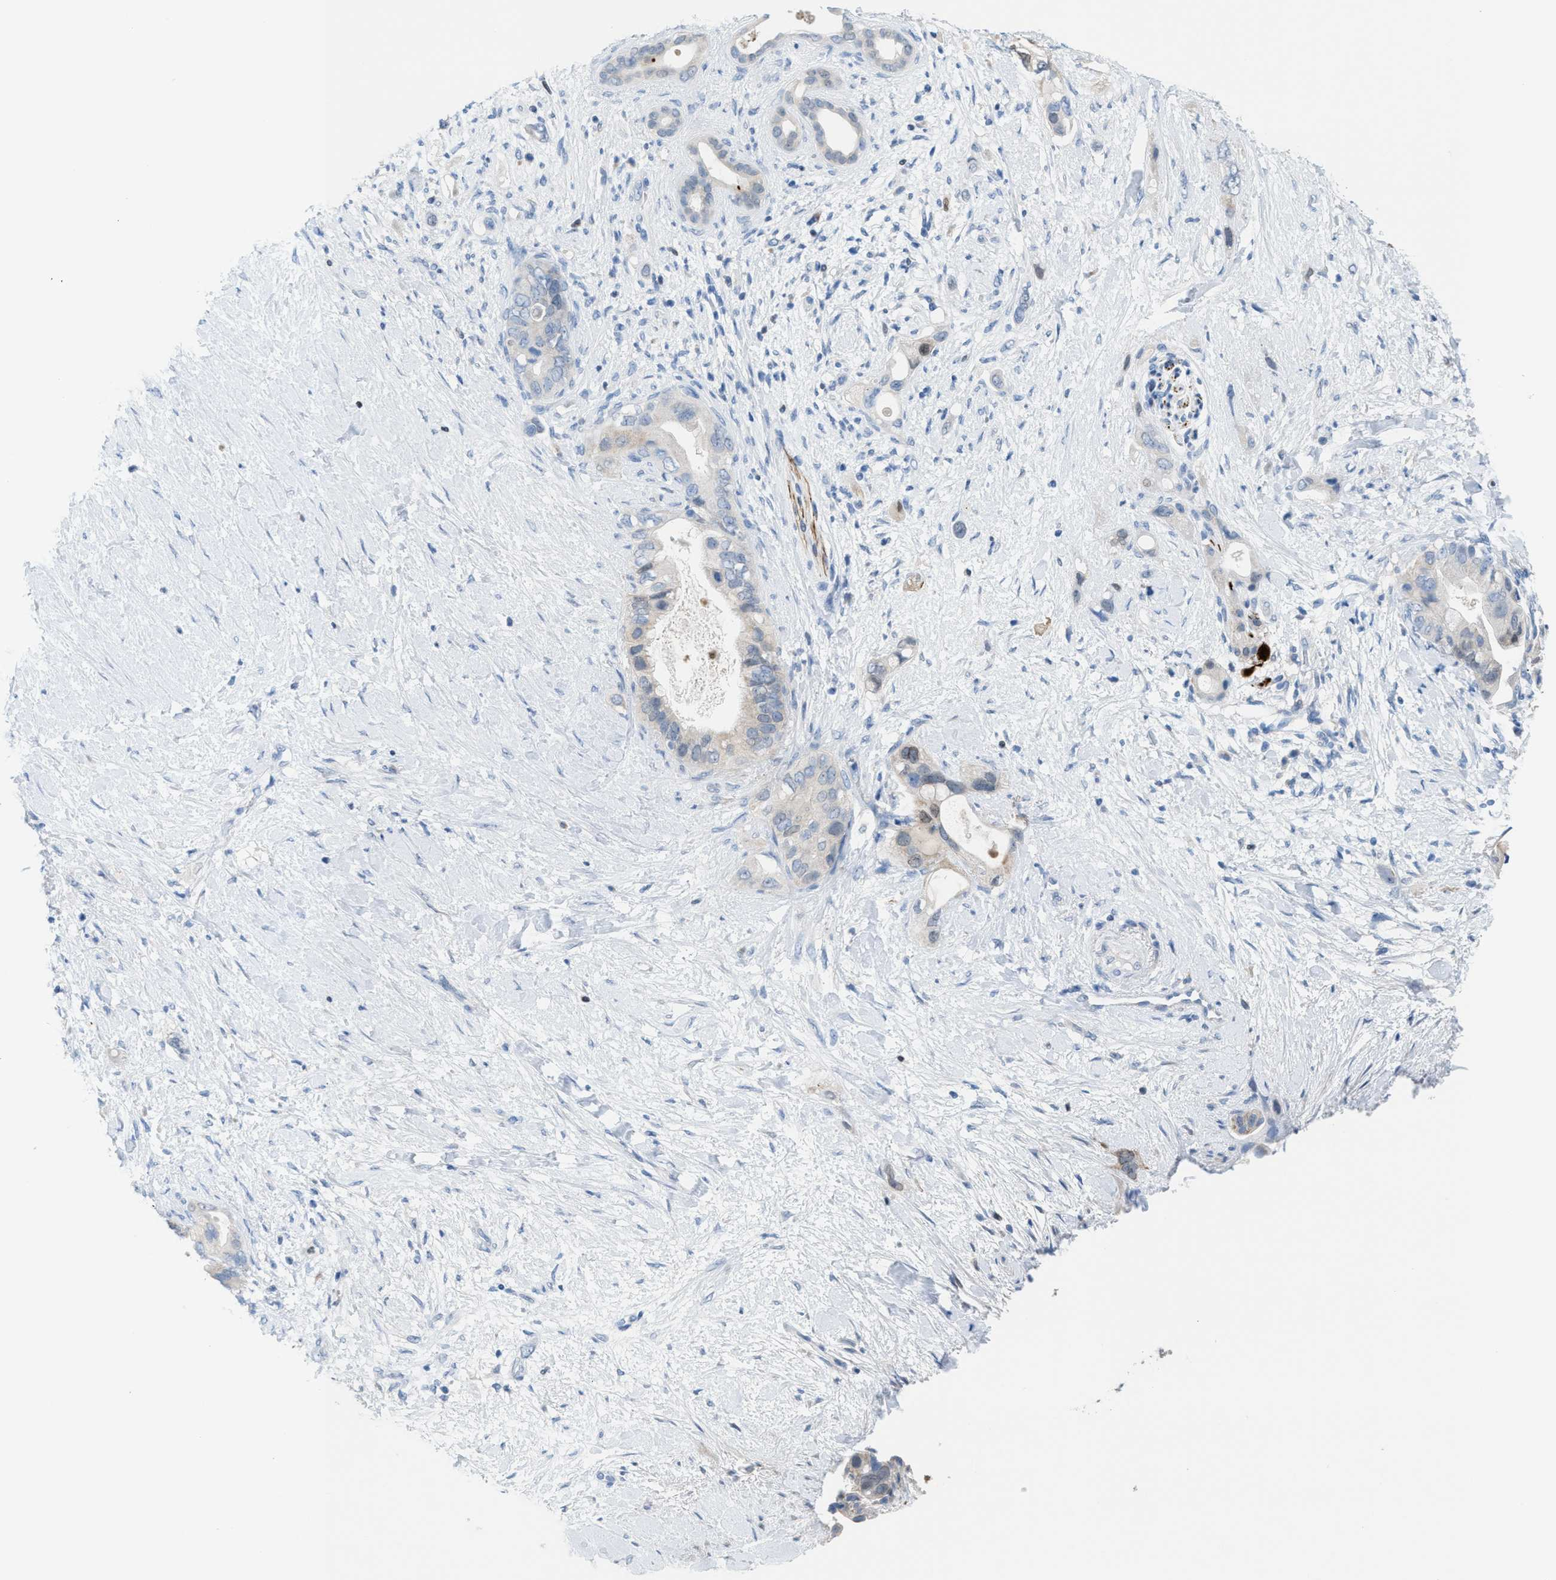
{"staining": {"intensity": "negative", "quantity": "none", "location": "none"}, "tissue": "pancreatic cancer", "cell_type": "Tumor cells", "image_type": "cancer", "snomed": [{"axis": "morphology", "description": "Adenocarcinoma, NOS"}, {"axis": "topography", "description": "Pancreas"}], "caption": "Immunohistochemistry (IHC) of adenocarcinoma (pancreatic) exhibits no positivity in tumor cells. Brightfield microscopy of immunohistochemistry (IHC) stained with DAB (brown) and hematoxylin (blue), captured at high magnification.", "gene": "PPM1D", "patient": {"sex": "female", "age": 56}}